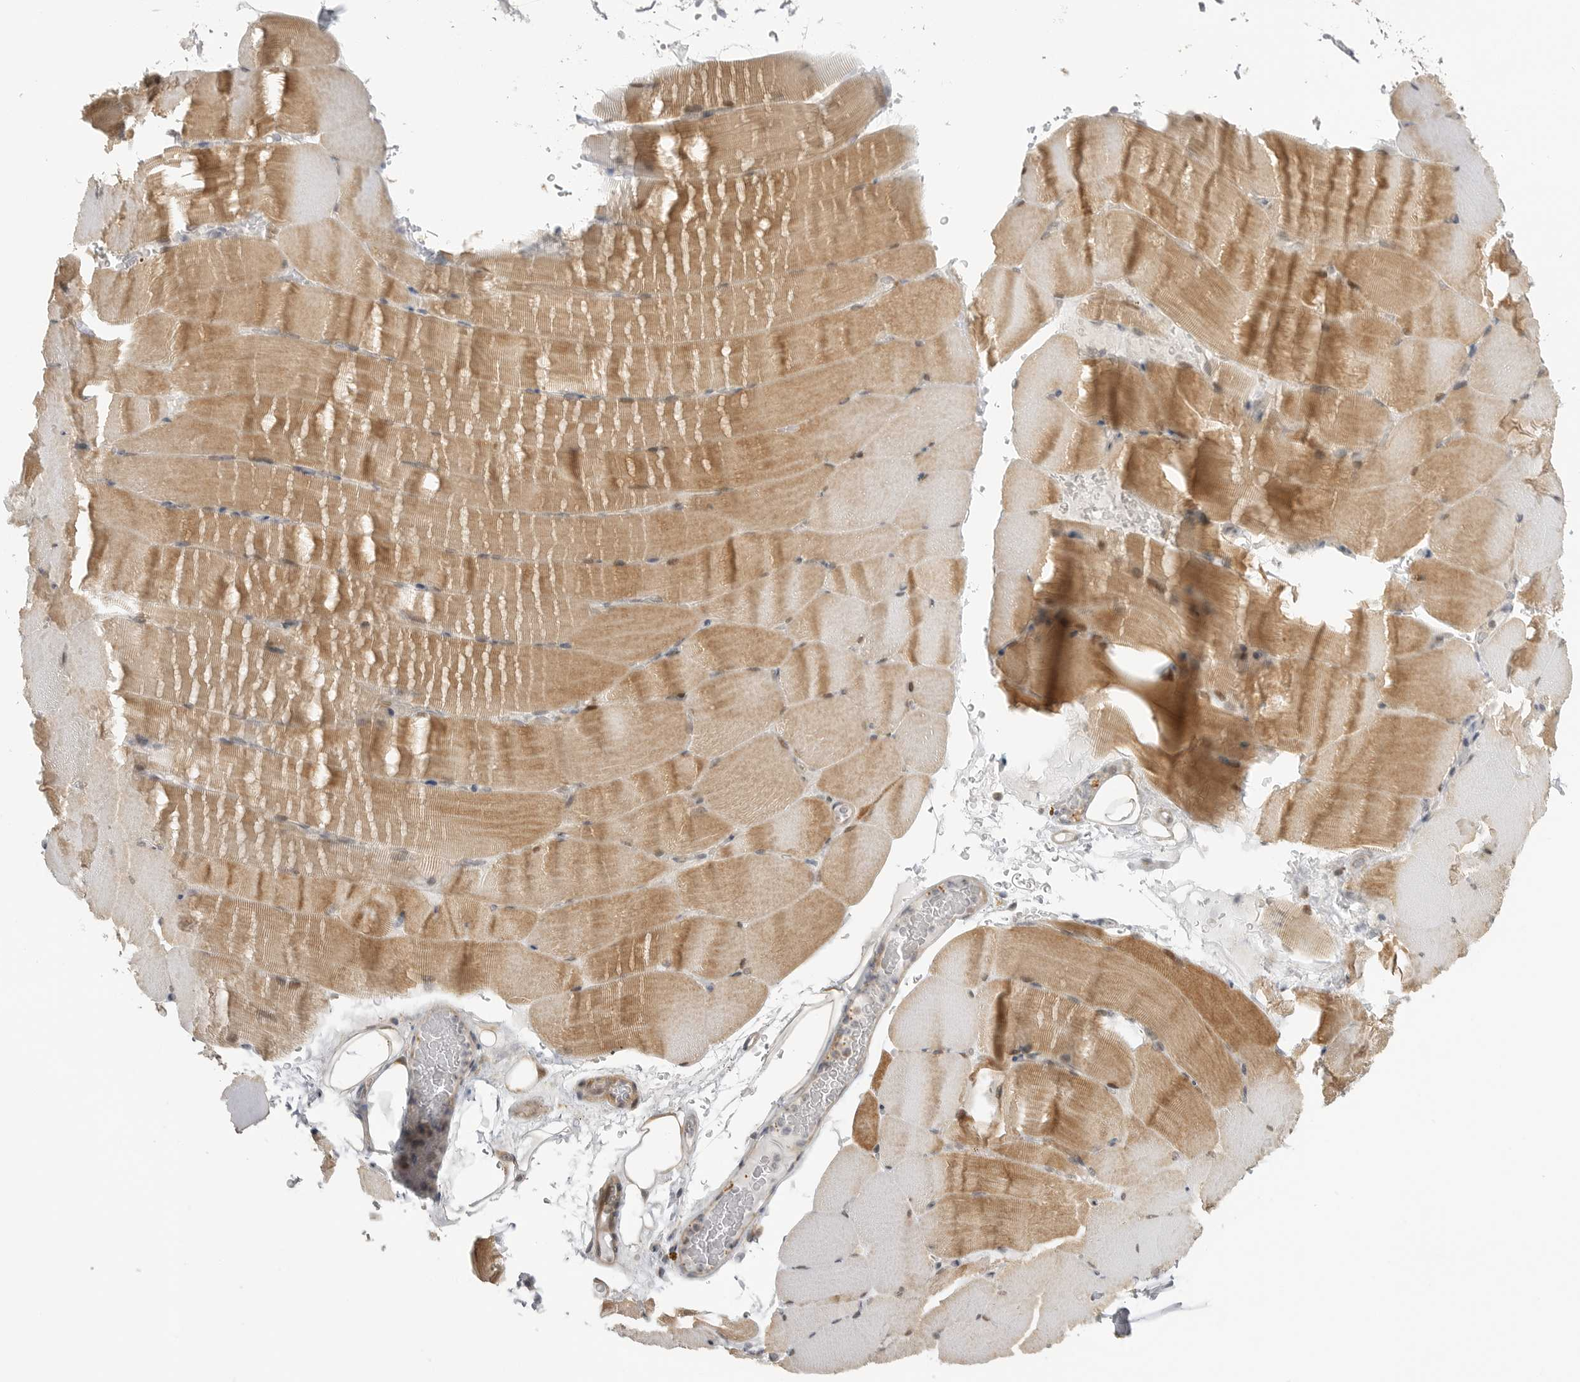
{"staining": {"intensity": "moderate", "quantity": ">75%", "location": "cytoplasmic/membranous"}, "tissue": "skeletal muscle", "cell_type": "Myocytes", "image_type": "normal", "snomed": [{"axis": "morphology", "description": "Normal tissue, NOS"}, {"axis": "topography", "description": "Skeletal muscle"}, {"axis": "topography", "description": "Parathyroid gland"}], "caption": "An image of human skeletal muscle stained for a protein displays moderate cytoplasmic/membranous brown staining in myocytes. (DAB (3,3'-diaminobenzidine) IHC, brown staining for protein, blue staining for nuclei).", "gene": "GGT6", "patient": {"sex": "female", "age": 37}}